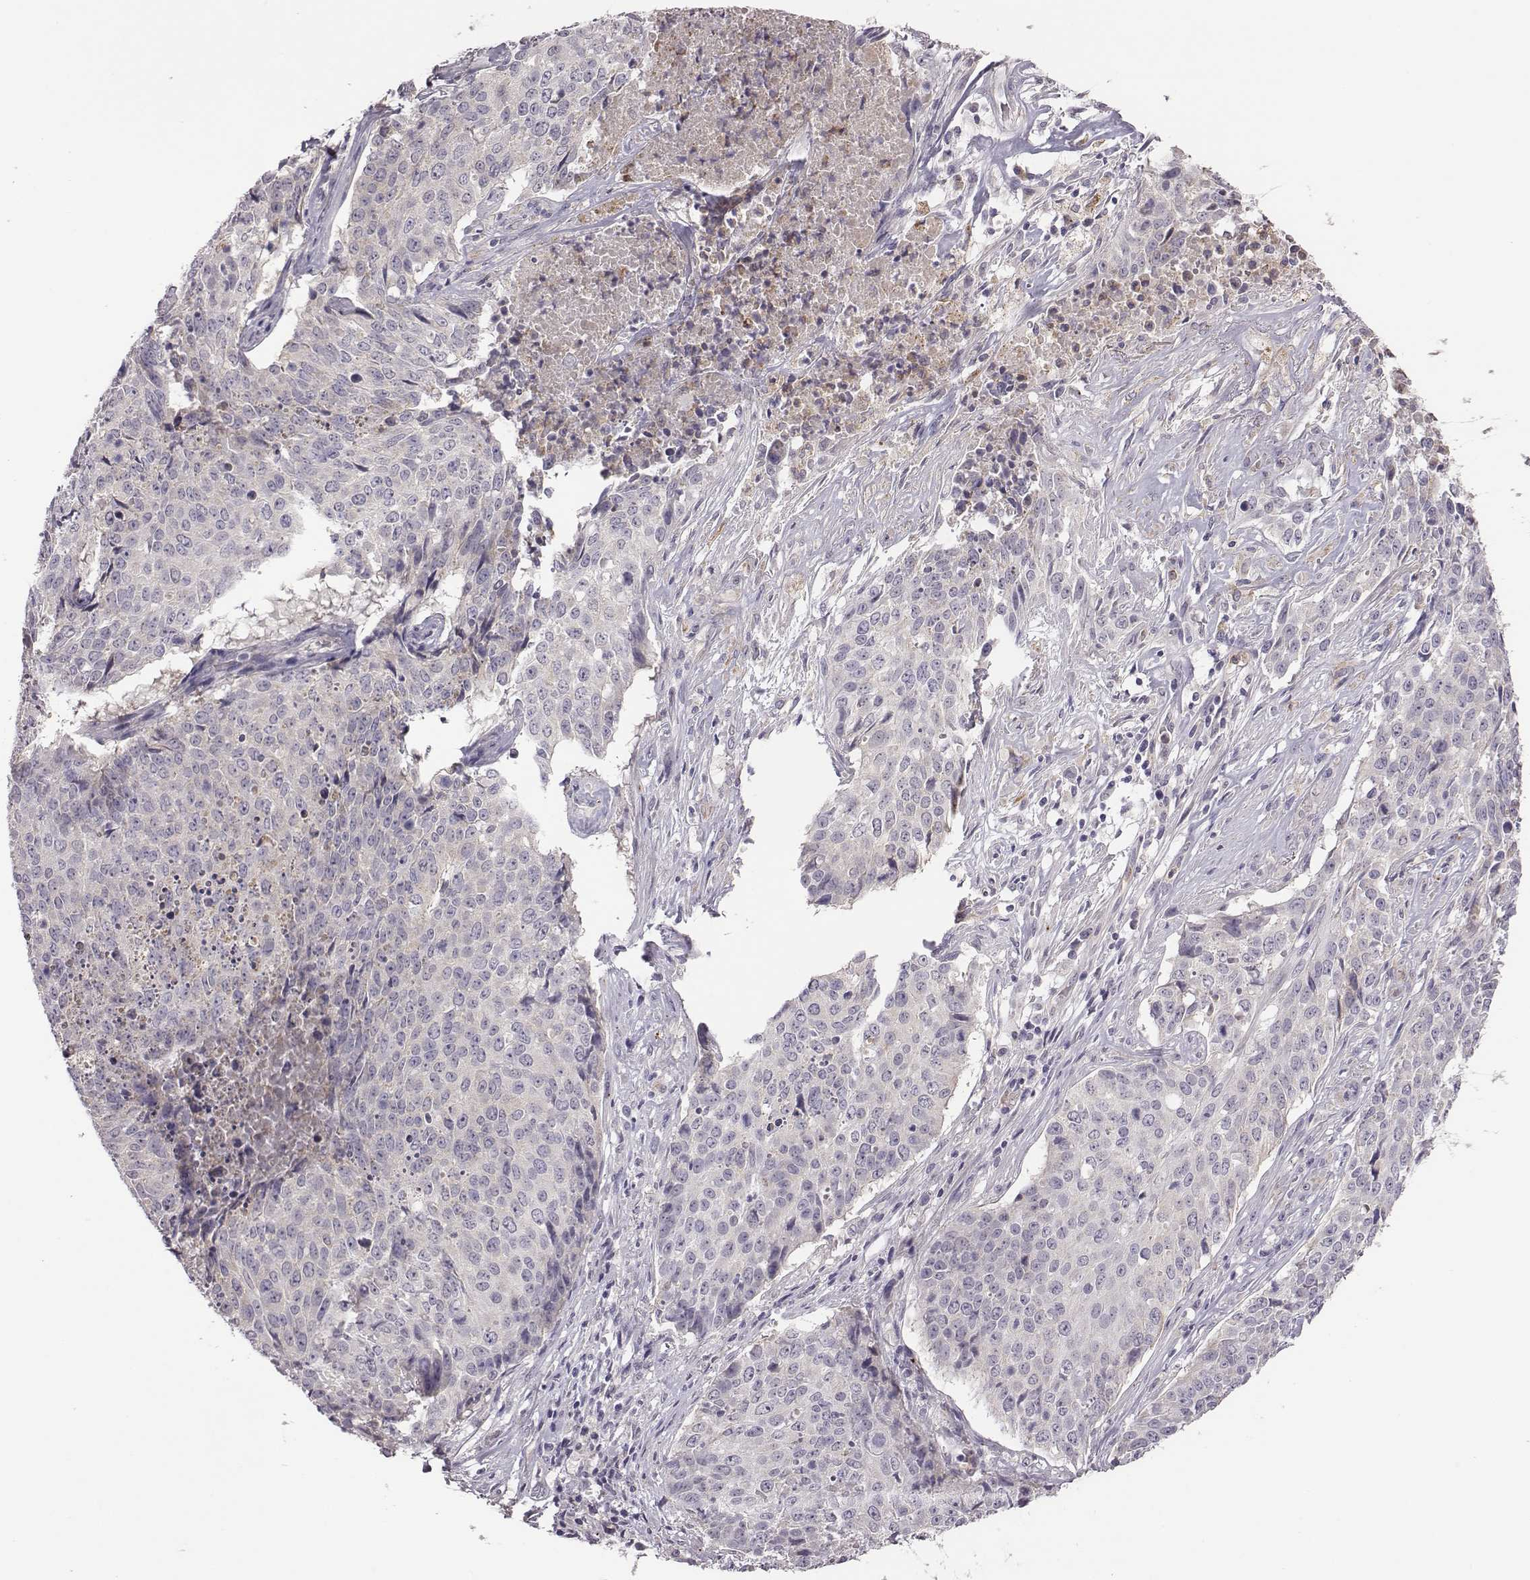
{"staining": {"intensity": "negative", "quantity": "none", "location": "none"}, "tissue": "lung cancer", "cell_type": "Tumor cells", "image_type": "cancer", "snomed": [{"axis": "morphology", "description": "Normal tissue, NOS"}, {"axis": "morphology", "description": "Squamous cell carcinoma, NOS"}, {"axis": "topography", "description": "Bronchus"}, {"axis": "topography", "description": "Lung"}], "caption": "Immunohistochemistry photomicrograph of lung squamous cell carcinoma stained for a protein (brown), which displays no positivity in tumor cells.", "gene": "KMO", "patient": {"sex": "male", "age": 64}}